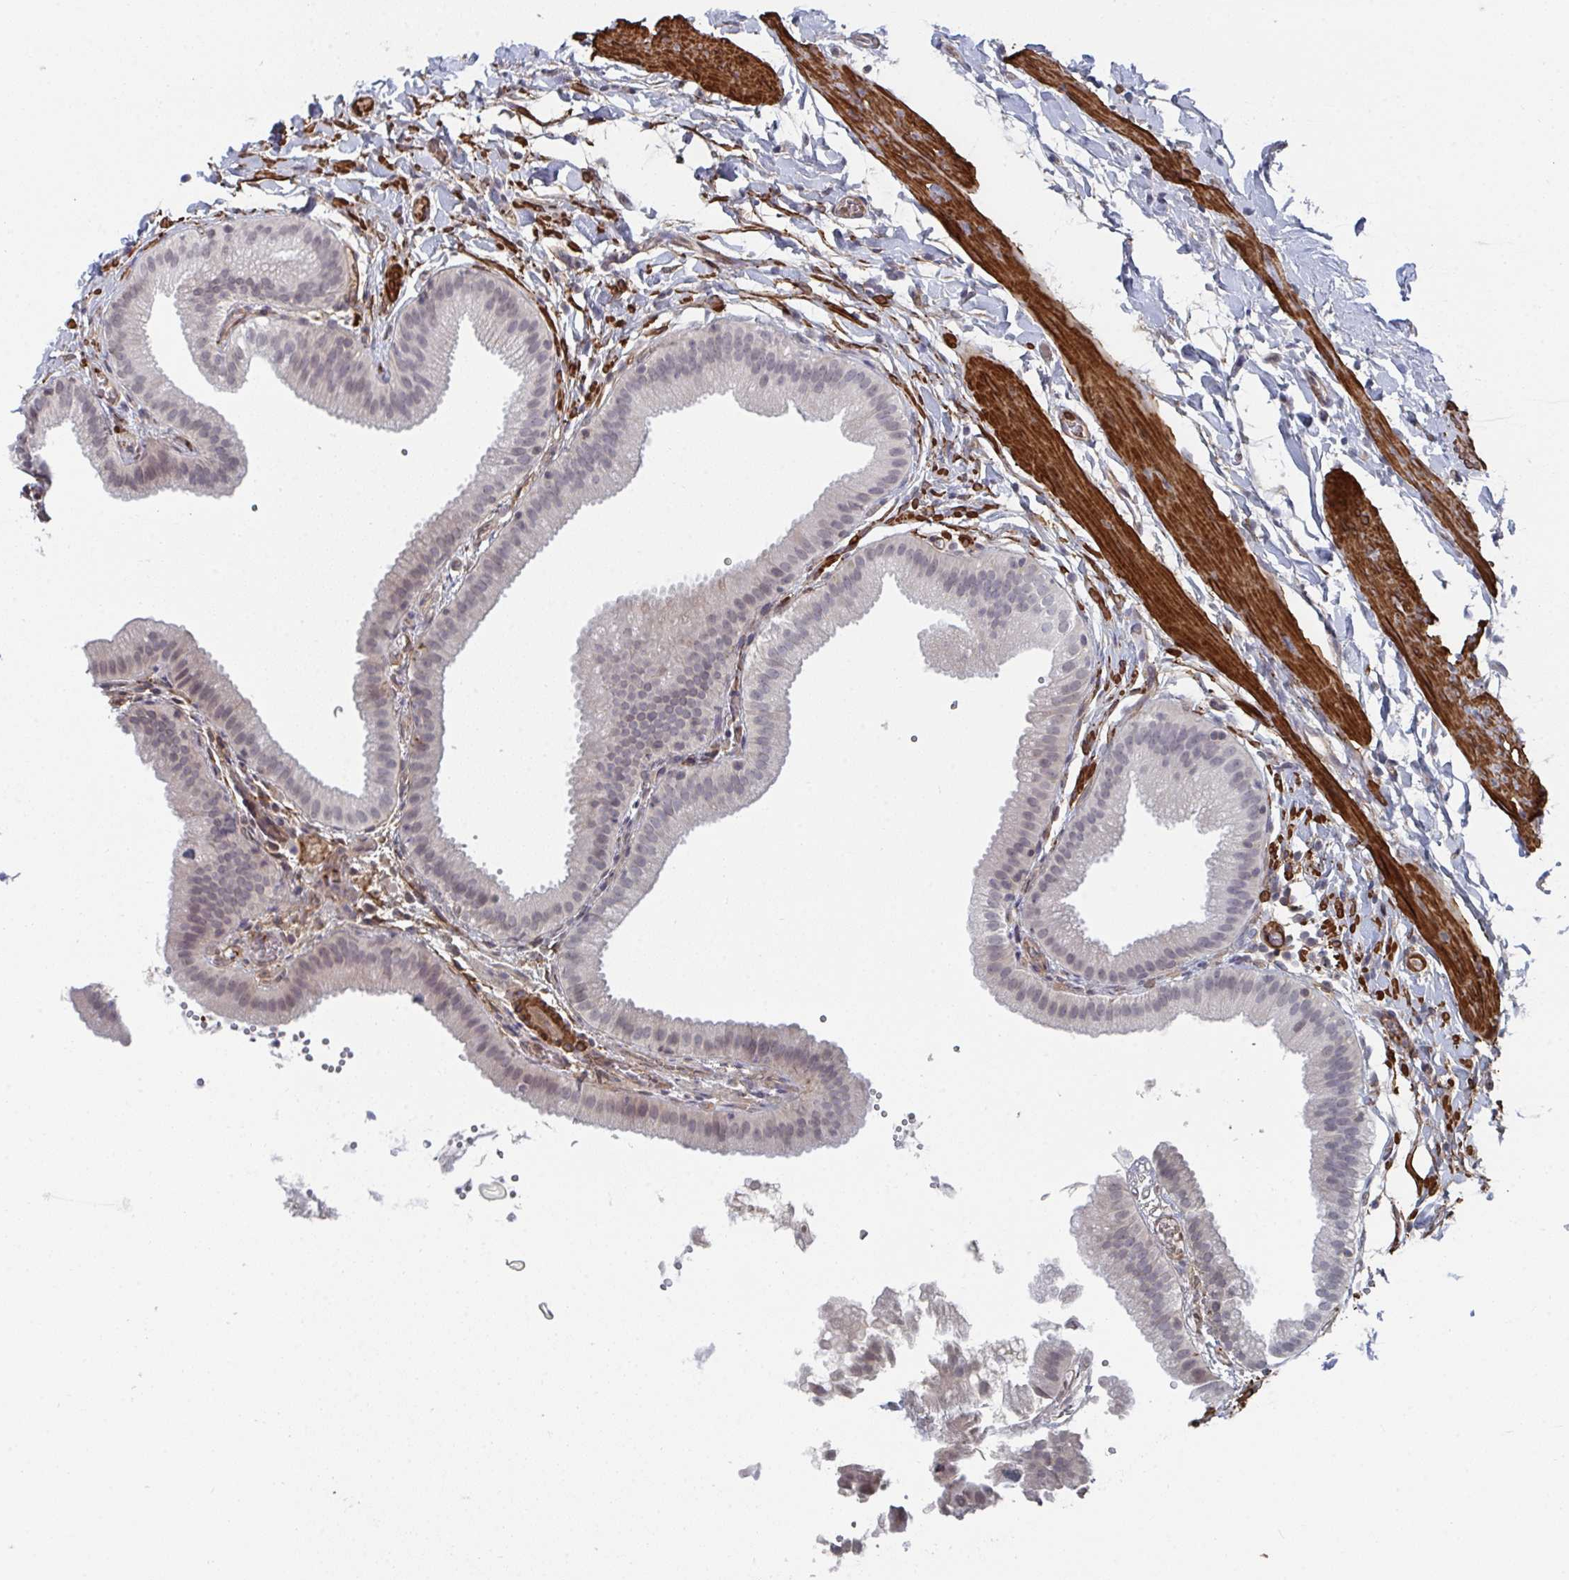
{"staining": {"intensity": "negative", "quantity": "none", "location": "none"}, "tissue": "gallbladder", "cell_type": "Glandular cells", "image_type": "normal", "snomed": [{"axis": "morphology", "description": "Normal tissue, NOS"}, {"axis": "topography", "description": "Gallbladder"}], "caption": "Gallbladder was stained to show a protein in brown. There is no significant expression in glandular cells. (Stains: DAB immunohistochemistry (IHC) with hematoxylin counter stain, Microscopy: brightfield microscopy at high magnification).", "gene": "NEURL4", "patient": {"sex": "female", "age": 63}}